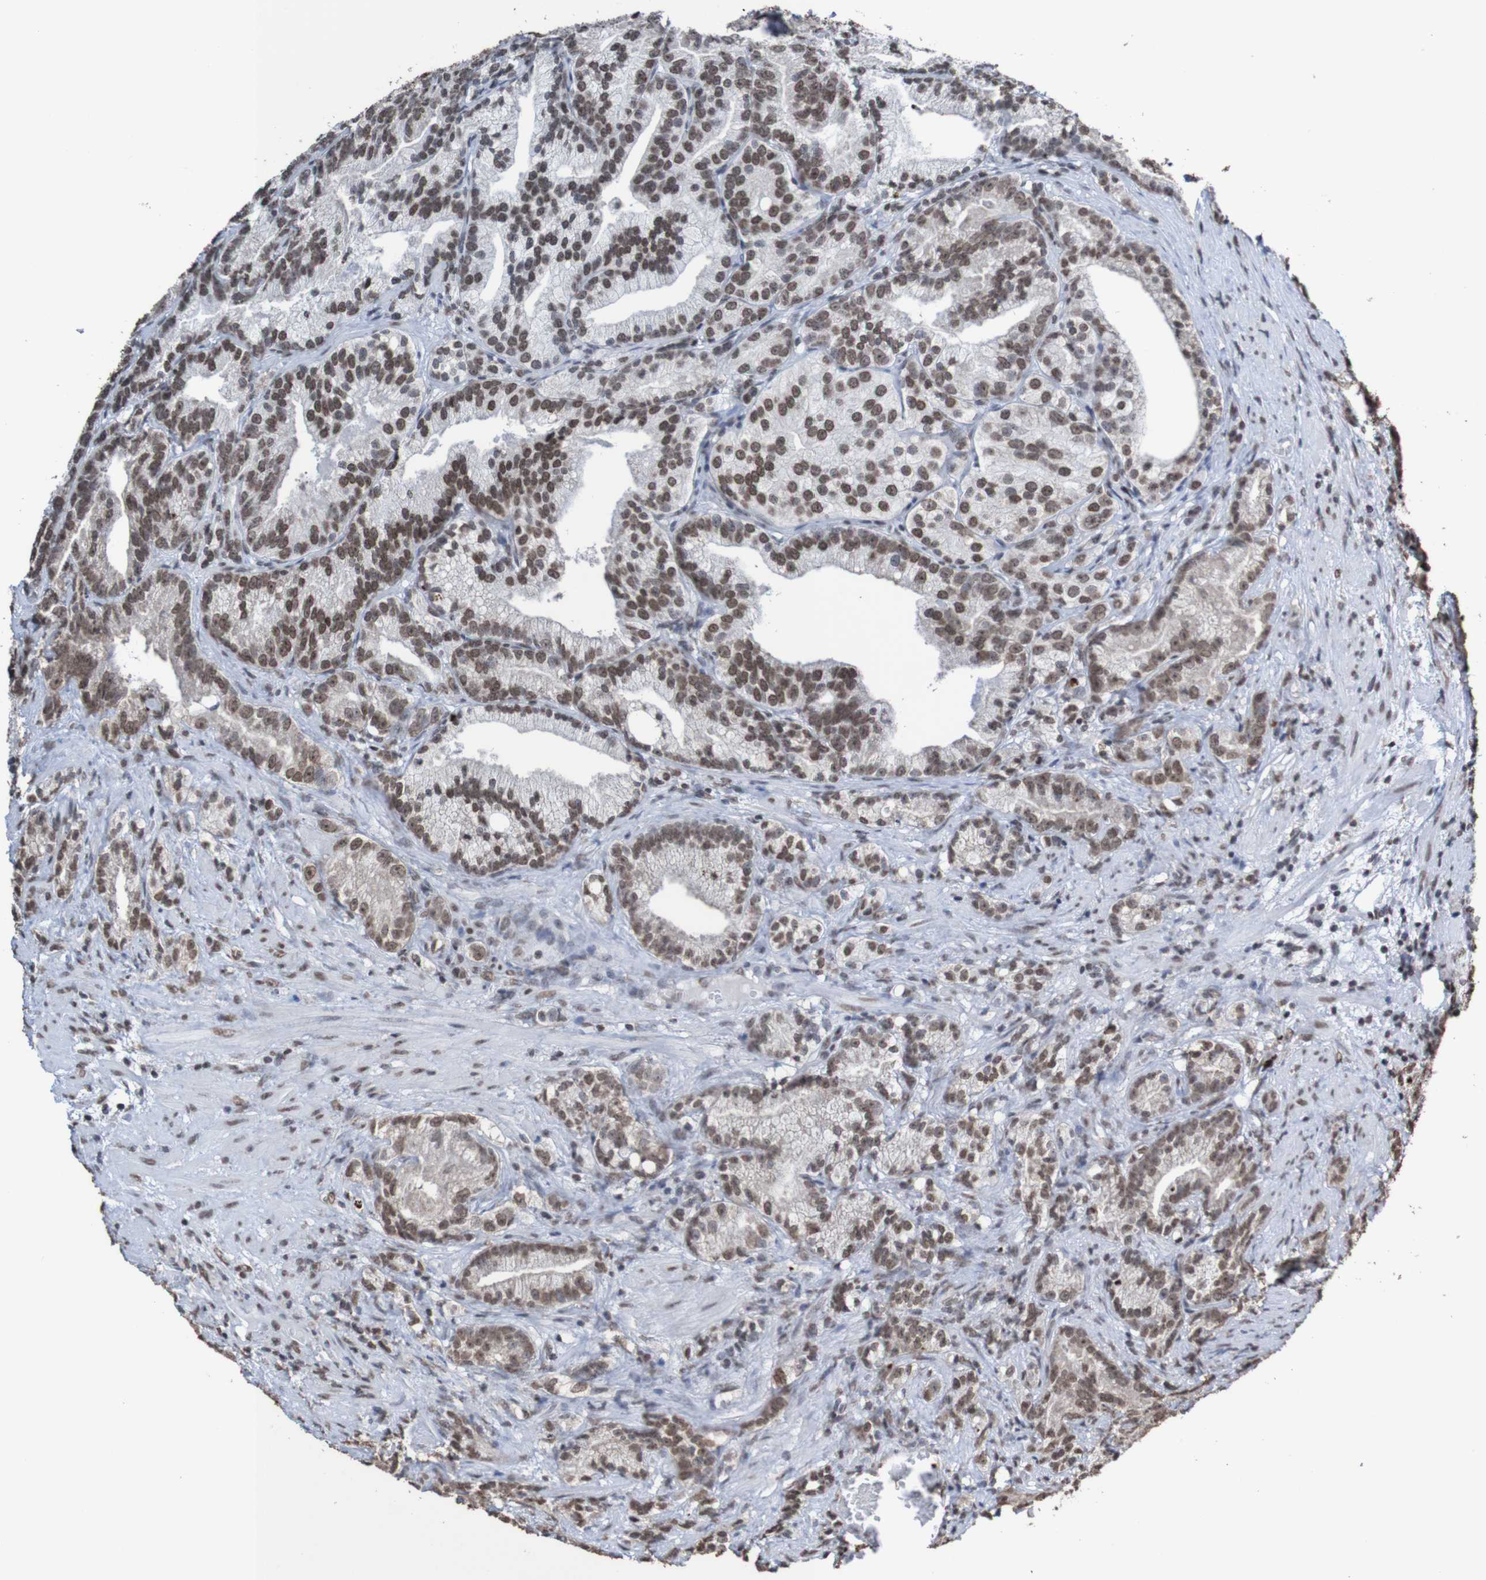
{"staining": {"intensity": "moderate", "quantity": ">75%", "location": "nuclear"}, "tissue": "prostate cancer", "cell_type": "Tumor cells", "image_type": "cancer", "snomed": [{"axis": "morphology", "description": "Adenocarcinoma, Low grade"}, {"axis": "topography", "description": "Prostate"}], "caption": "Protein analysis of prostate cancer (adenocarcinoma (low-grade)) tissue displays moderate nuclear staining in about >75% of tumor cells.", "gene": "GFI1", "patient": {"sex": "male", "age": 89}}